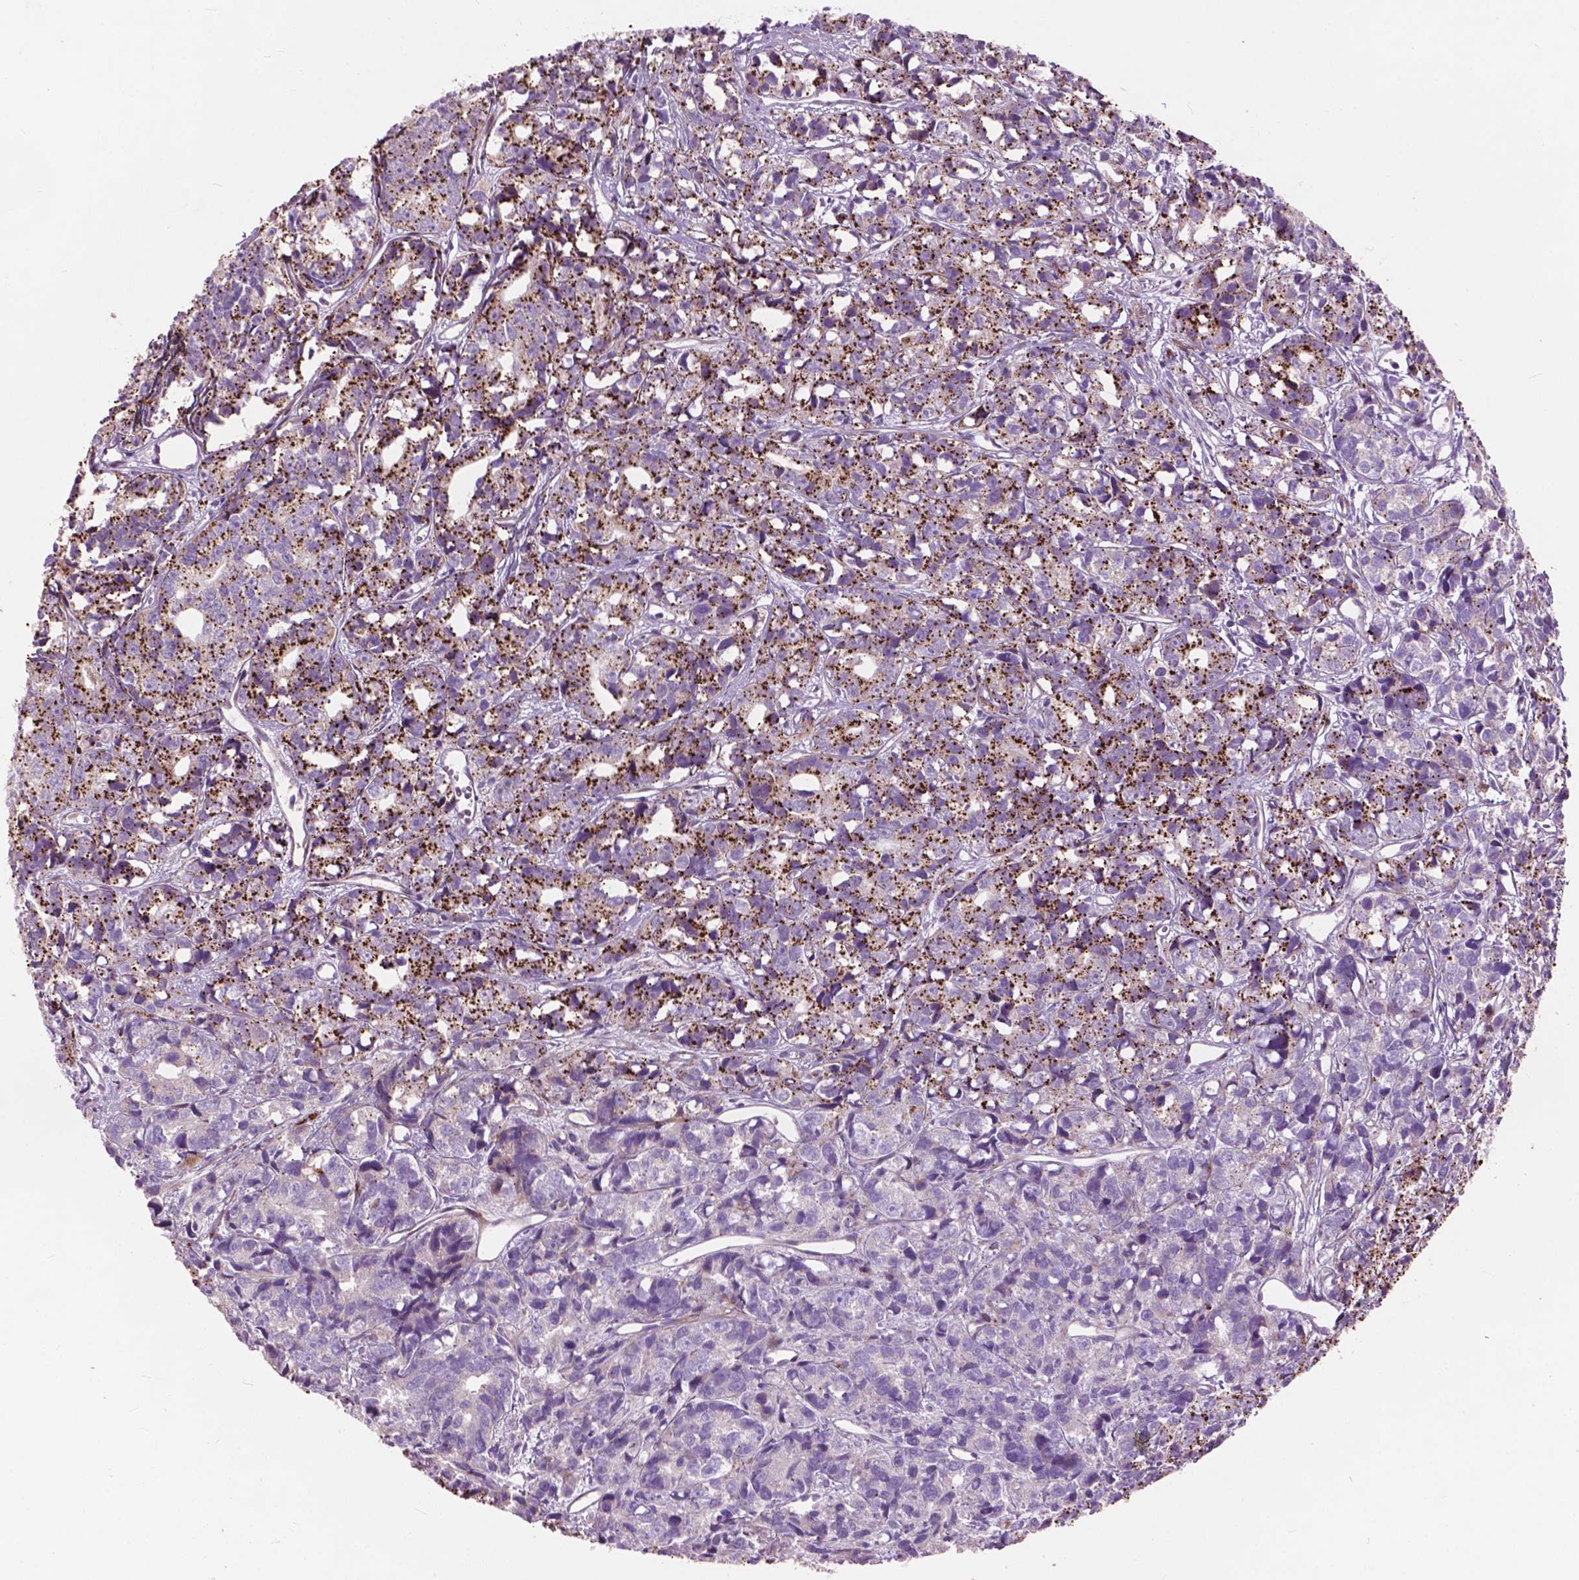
{"staining": {"intensity": "moderate", "quantity": ">75%", "location": "cytoplasmic/membranous"}, "tissue": "prostate cancer", "cell_type": "Tumor cells", "image_type": "cancer", "snomed": [{"axis": "morphology", "description": "Adenocarcinoma, High grade"}, {"axis": "topography", "description": "Prostate"}], "caption": "IHC image of prostate cancer (high-grade adenocarcinoma) stained for a protein (brown), which exhibits medium levels of moderate cytoplasmic/membranous staining in approximately >75% of tumor cells.", "gene": "MORN1", "patient": {"sex": "male", "age": 77}}